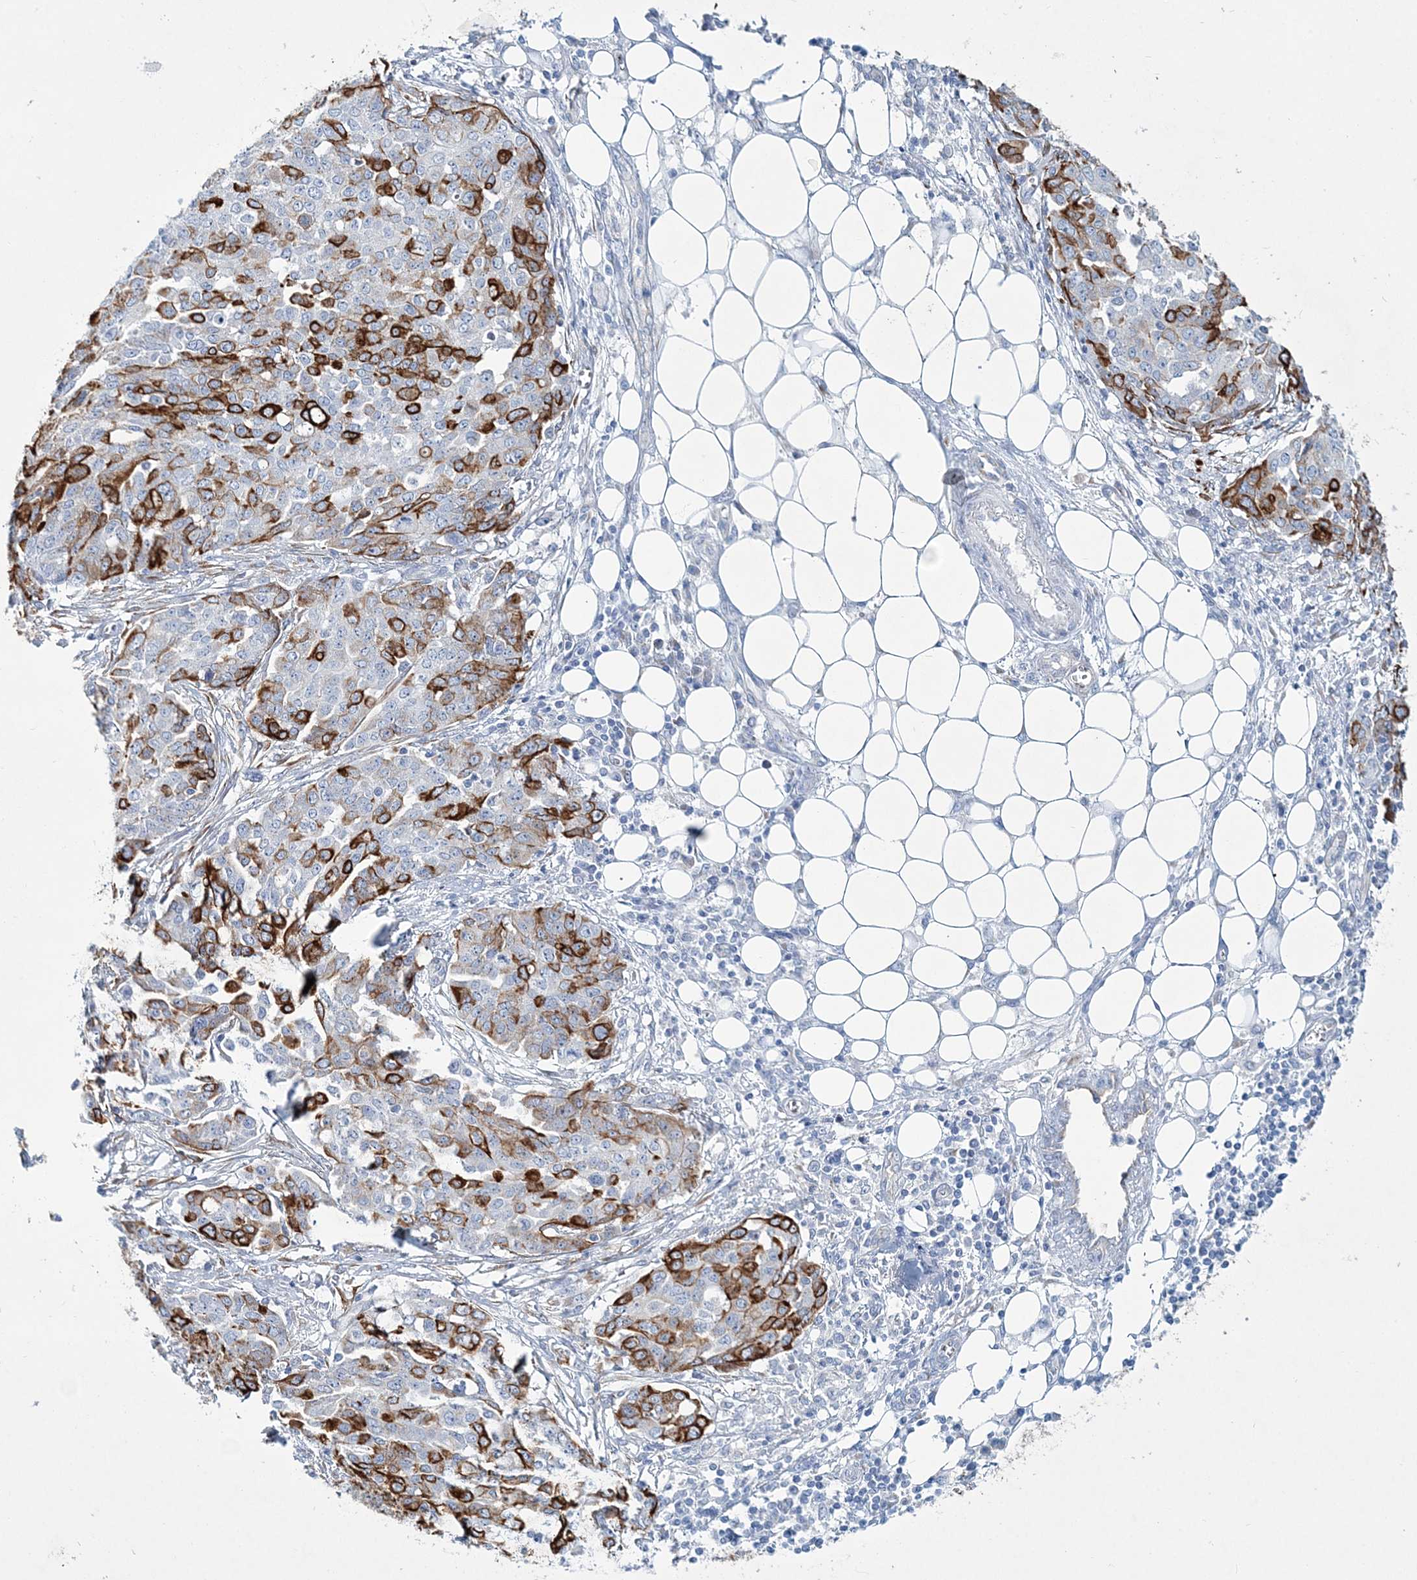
{"staining": {"intensity": "strong", "quantity": "25%-75%", "location": "cytoplasmic/membranous"}, "tissue": "ovarian cancer", "cell_type": "Tumor cells", "image_type": "cancer", "snomed": [{"axis": "morphology", "description": "Cystadenocarcinoma, serous, NOS"}, {"axis": "topography", "description": "Soft tissue"}, {"axis": "topography", "description": "Ovary"}], "caption": "Immunohistochemistry (IHC) staining of ovarian serous cystadenocarcinoma, which reveals high levels of strong cytoplasmic/membranous expression in approximately 25%-75% of tumor cells indicating strong cytoplasmic/membranous protein positivity. The staining was performed using DAB (3,3'-diaminobenzidine) (brown) for protein detection and nuclei were counterstained in hematoxylin (blue).", "gene": "ADGRL1", "patient": {"sex": "female", "age": 57}}